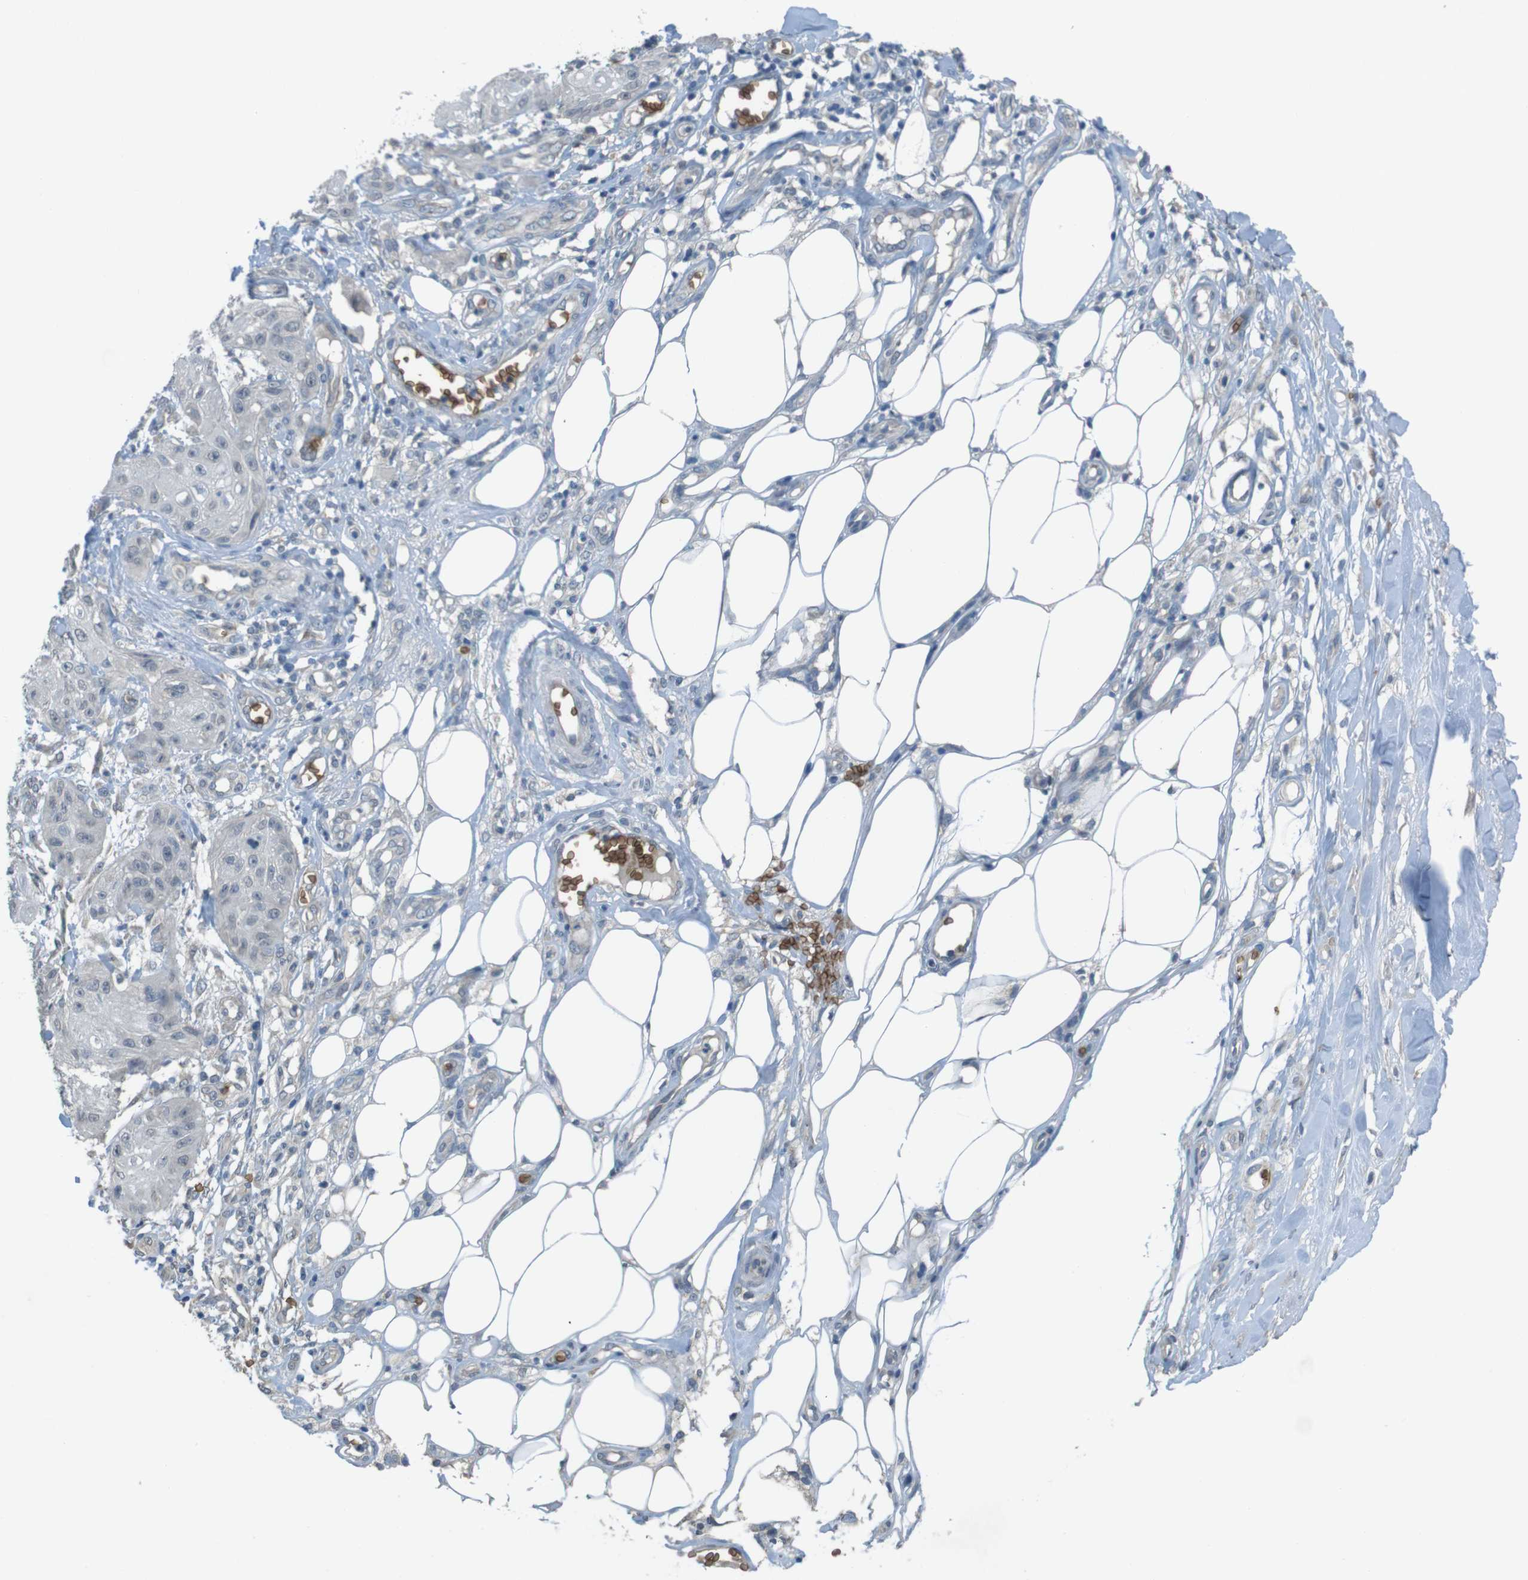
{"staining": {"intensity": "negative", "quantity": "none", "location": "none"}, "tissue": "skin cancer", "cell_type": "Tumor cells", "image_type": "cancer", "snomed": [{"axis": "morphology", "description": "Squamous cell carcinoma, NOS"}, {"axis": "topography", "description": "Skin"}], "caption": "Skin squamous cell carcinoma was stained to show a protein in brown. There is no significant positivity in tumor cells.", "gene": "GYPA", "patient": {"sex": "male", "age": 74}}